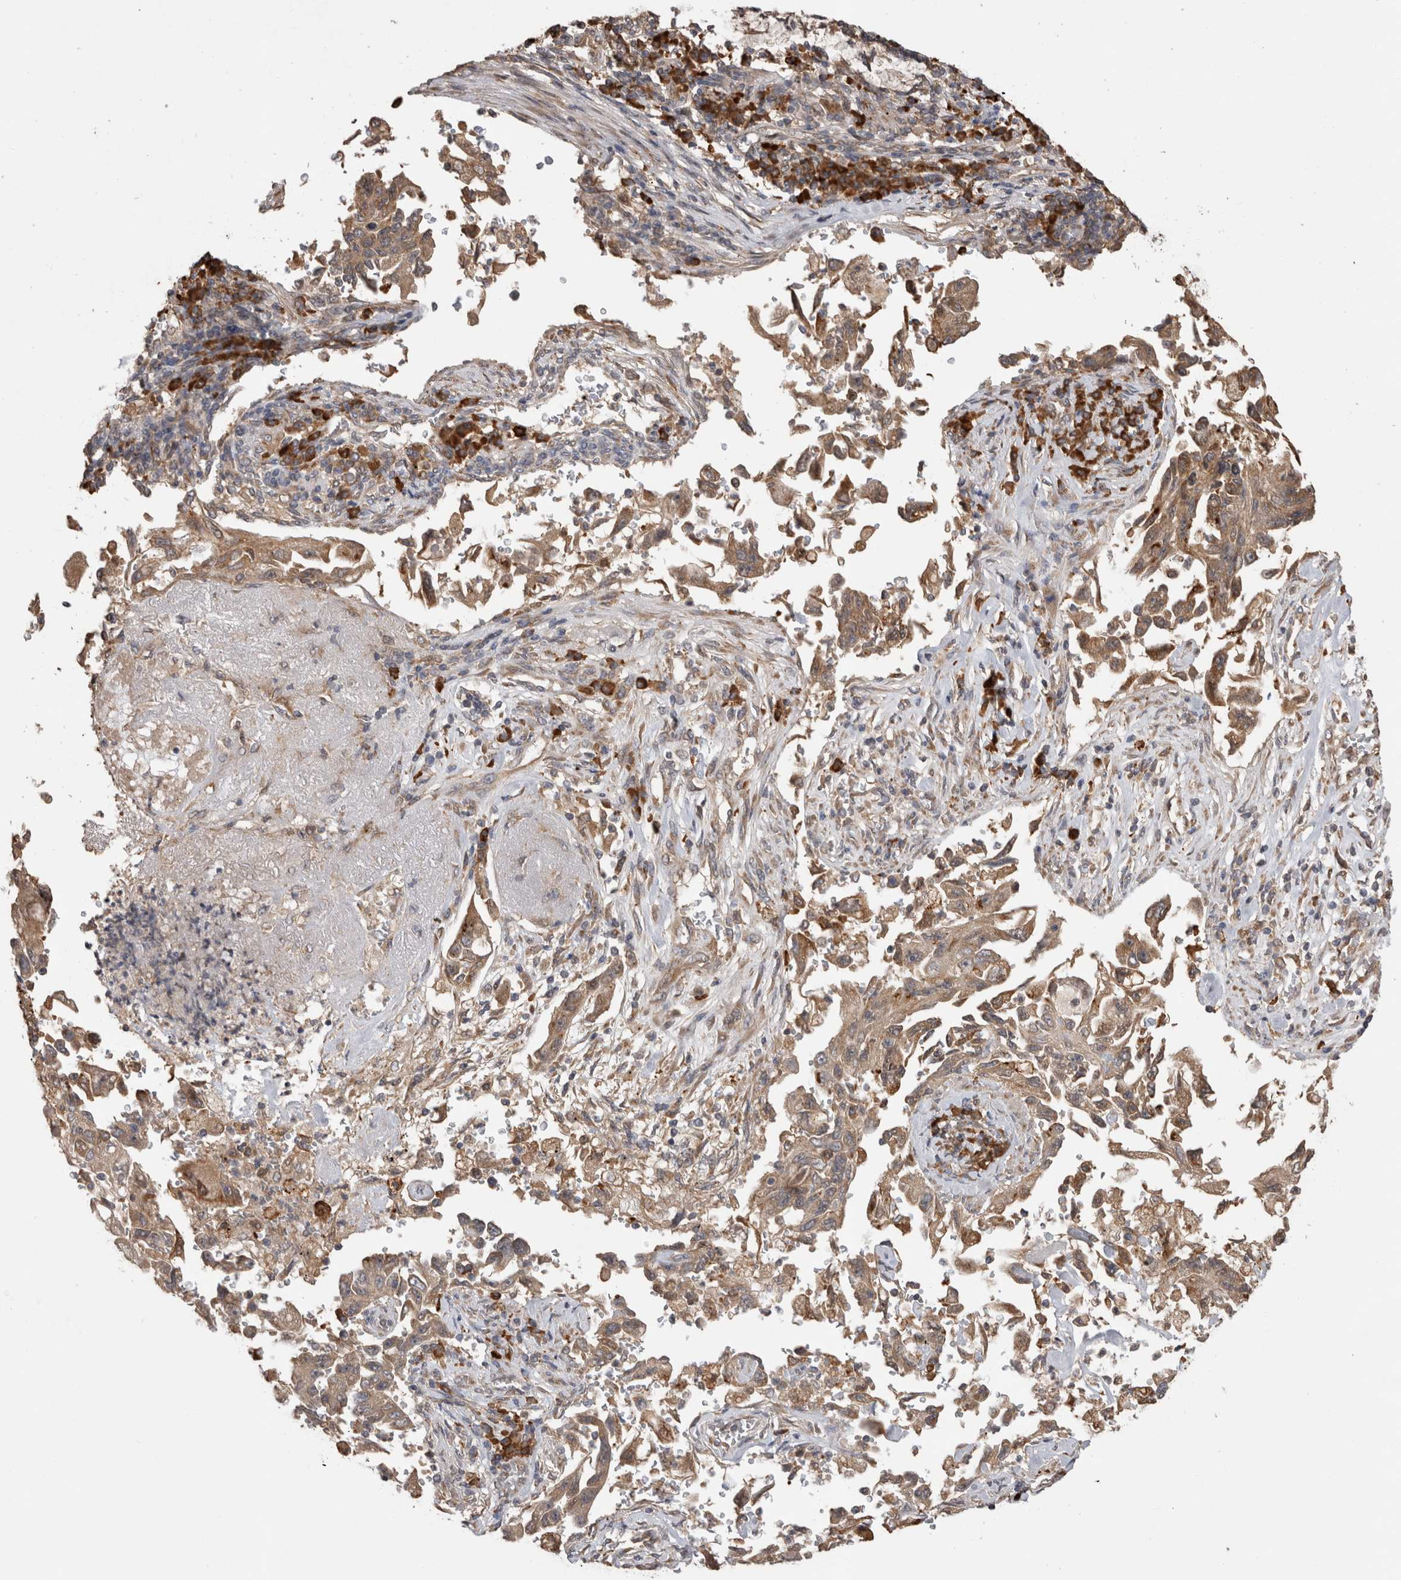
{"staining": {"intensity": "moderate", "quantity": ">75%", "location": "cytoplasmic/membranous"}, "tissue": "lung cancer", "cell_type": "Tumor cells", "image_type": "cancer", "snomed": [{"axis": "morphology", "description": "Adenocarcinoma, NOS"}, {"axis": "topography", "description": "Lung"}], "caption": "Moderate cytoplasmic/membranous protein staining is appreciated in approximately >75% of tumor cells in lung cancer.", "gene": "TBCE", "patient": {"sex": "female", "age": 51}}